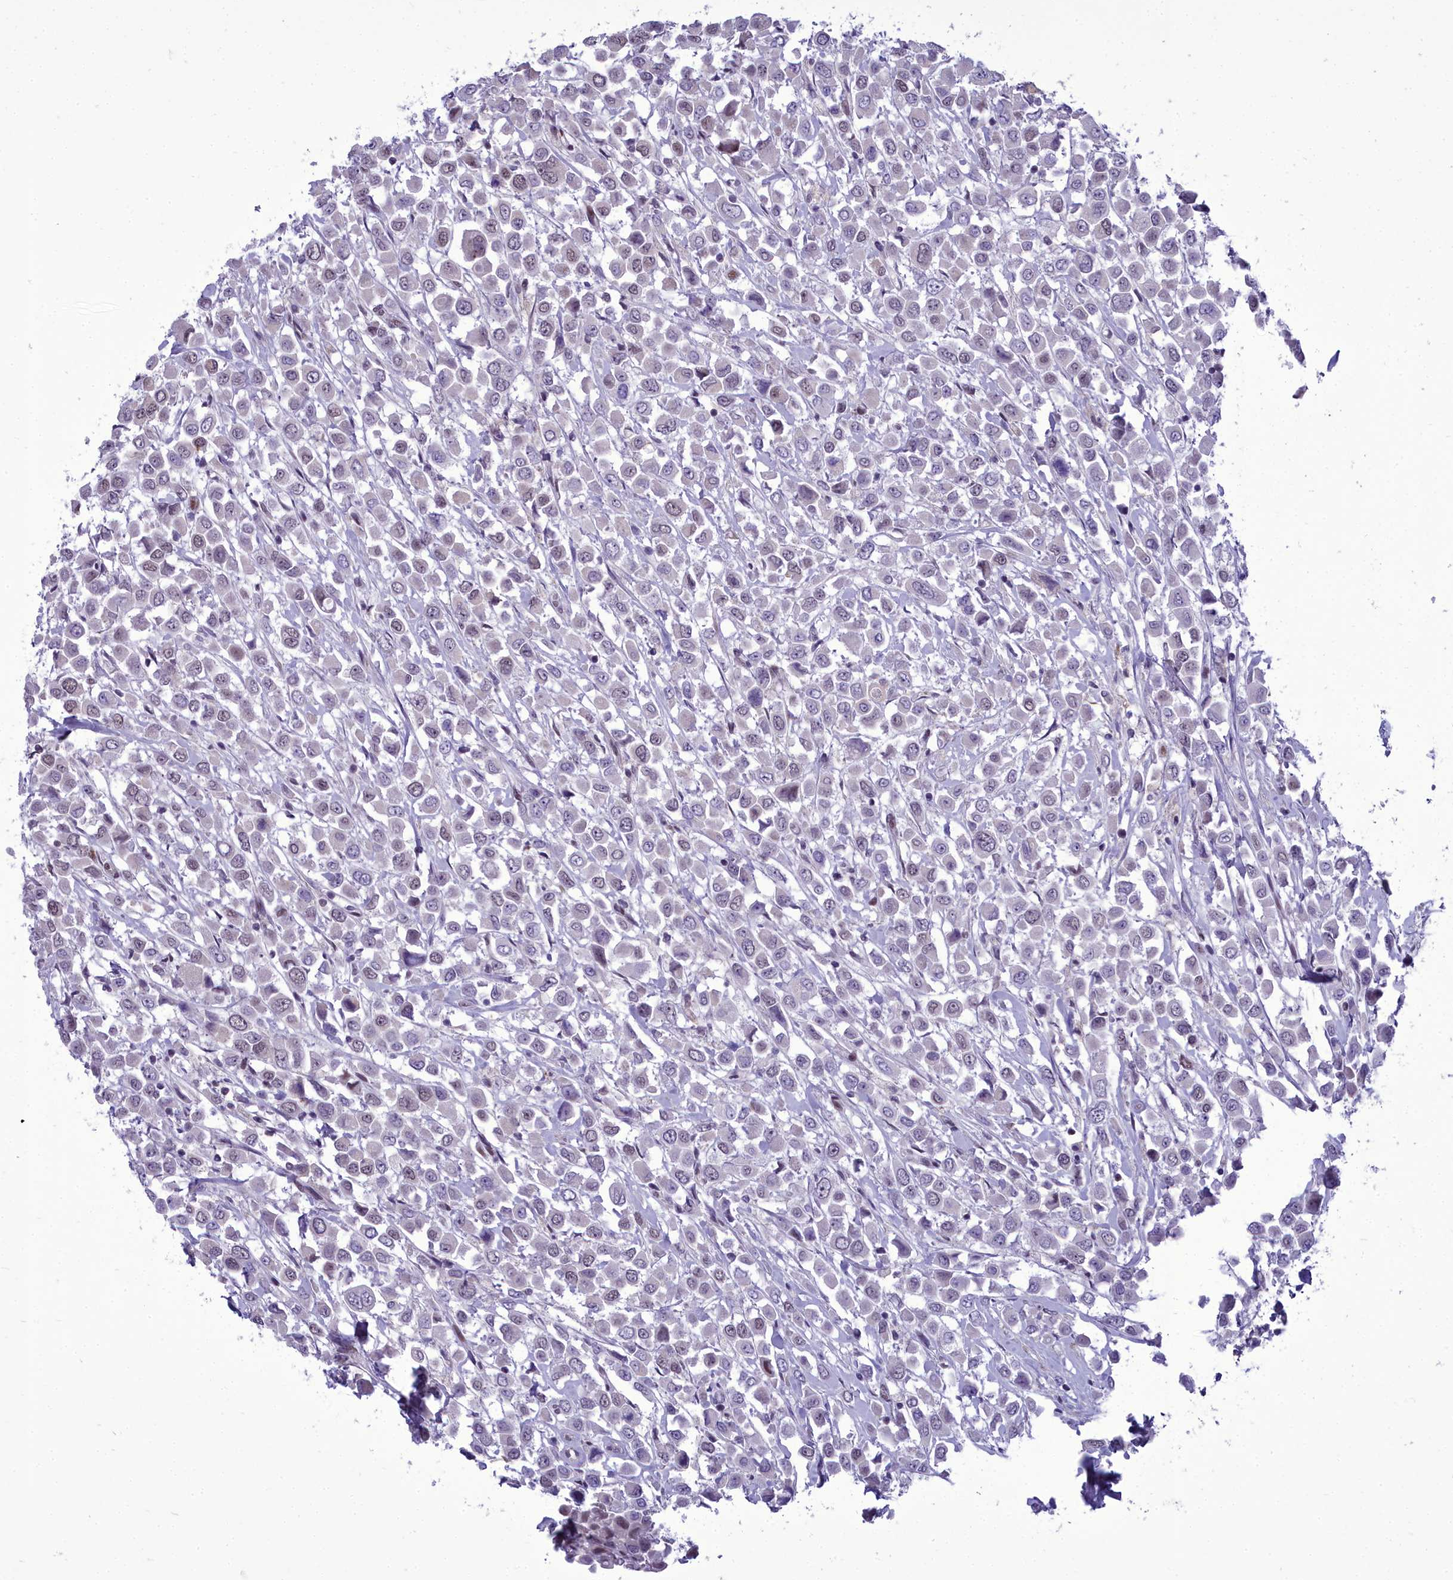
{"staining": {"intensity": "negative", "quantity": "none", "location": "none"}, "tissue": "breast cancer", "cell_type": "Tumor cells", "image_type": "cancer", "snomed": [{"axis": "morphology", "description": "Duct carcinoma"}, {"axis": "topography", "description": "Breast"}], "caption": "Invasive ductal carcinoma (breast) was stained to show a protein in brown. There is no significant positivity in tumor cells. Nuclei are stained in blue.", "gene": "CEACAM19", "patient": {"sex": "female", "age": 61}}